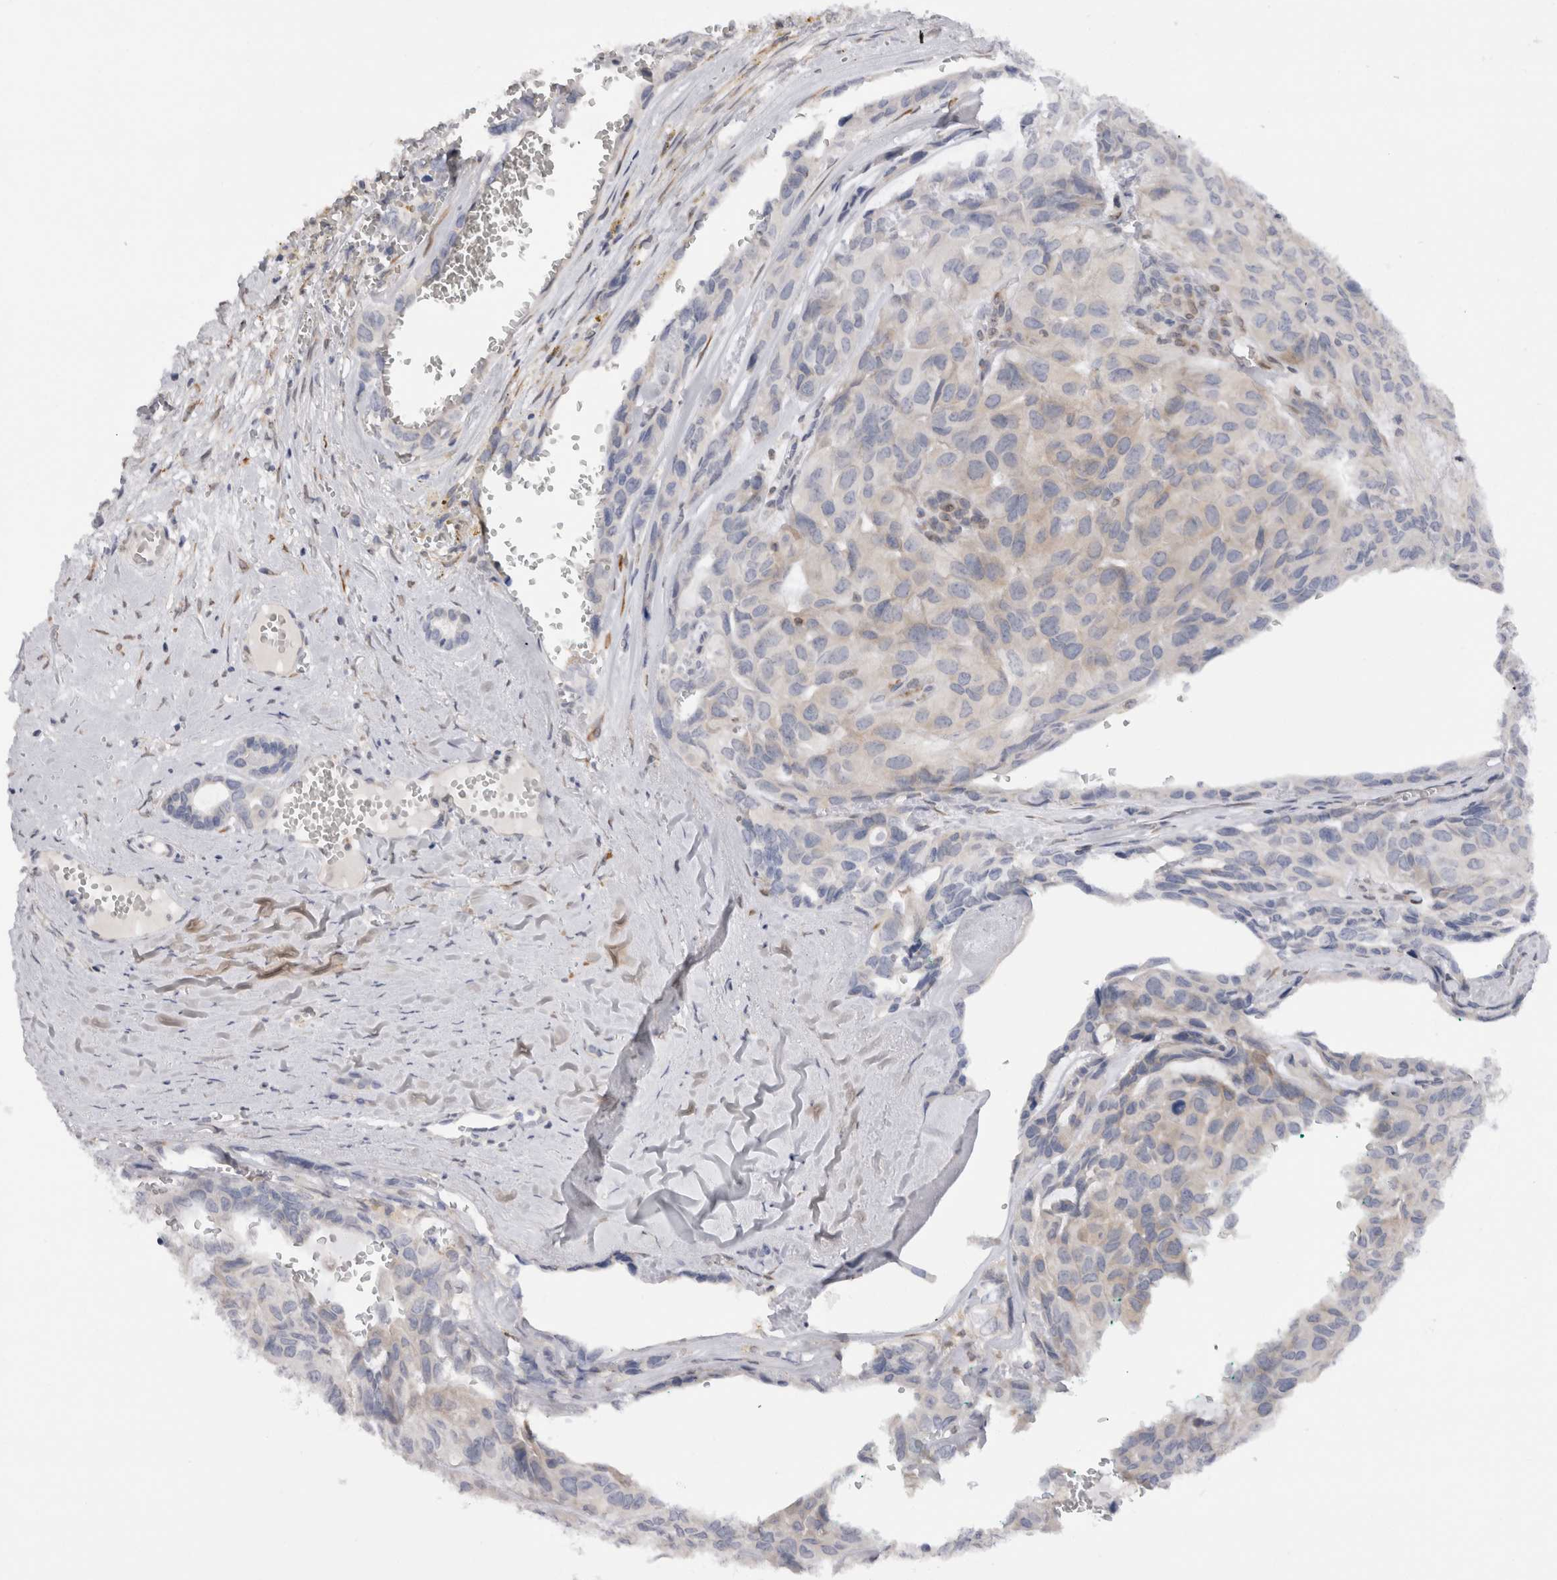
{"staining": {"intensity": "negative", "quantity": "none", "location": "none"}, "tissue": "head and neck cancer", "cell_type": "Tumor cells", "image_type": "cancer", "snomed": [{"axis": "morphology", "description": "Adenocarcinoma, NOS"}, {"axis": "topography", "description": "Salivary gland, NOS"}, {"axis": "topography", "description": "Head-Neck"}], "caption": "Immunohistochemistry (IHC) of head and neck cancer (adenocarcinoma) displays no expression in tumor cells.", "gene": "VCPIP1", "patient": {"sex": "female", "age": 76}}